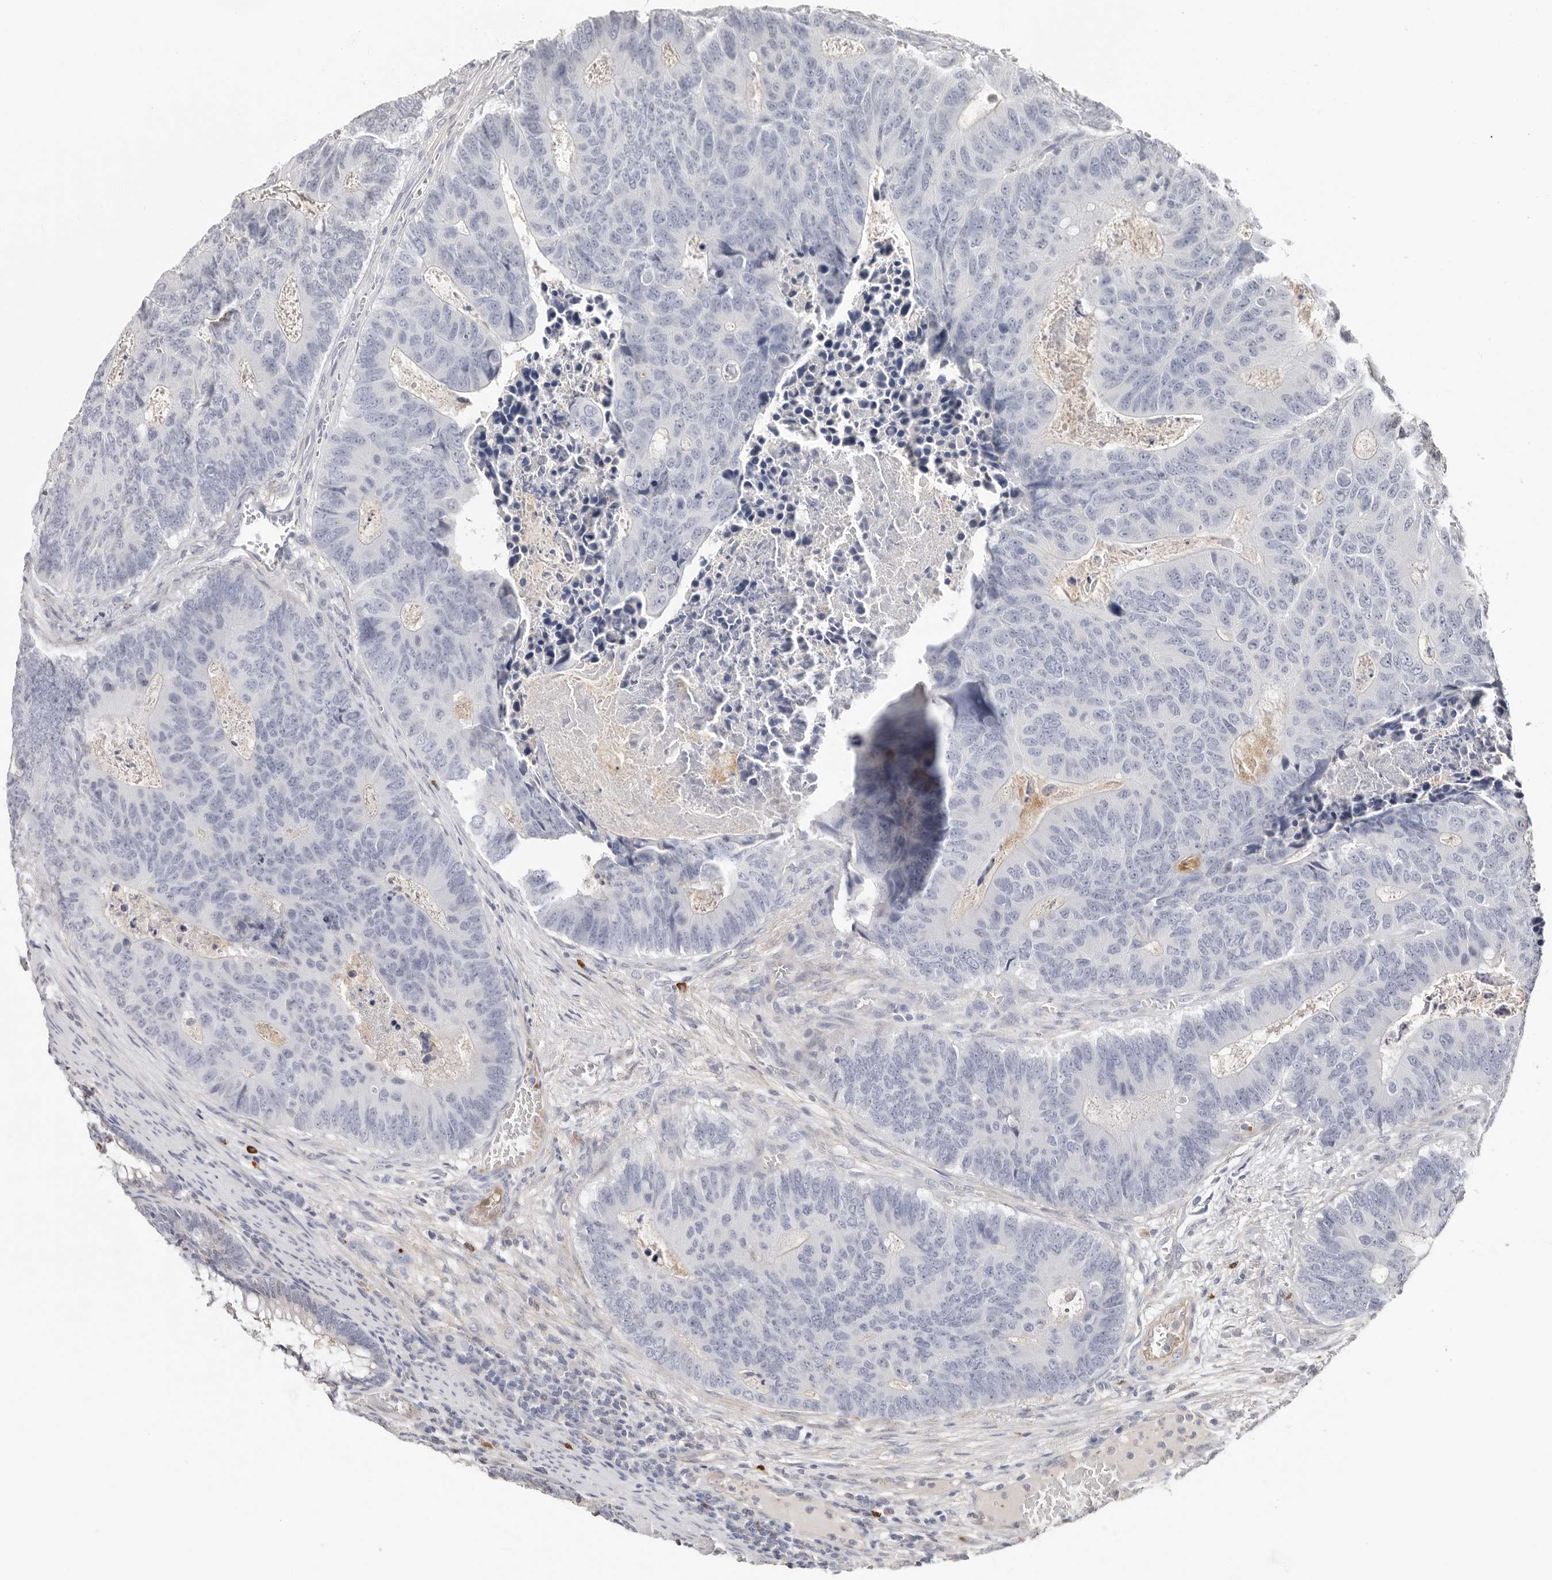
{"staining": {"intensity": "negative", "quantity": "none", "location": "none"}, "tissue": "colorectal cancer", "cell_type": "Tumor cells", "image_type": "cancer", "snomed": [{"axis": "morphology", "description": "Adenocarcinoma, NOS"}, {"axis": "topography", "description": "Colon"}], "caption": "Colorectal cancer stained for a protein using immunohistochemistry (IHC) exhibits no staining tumor cells.", "gene": "PKDCC", "patient": {"sex": "male", "age": 87}}